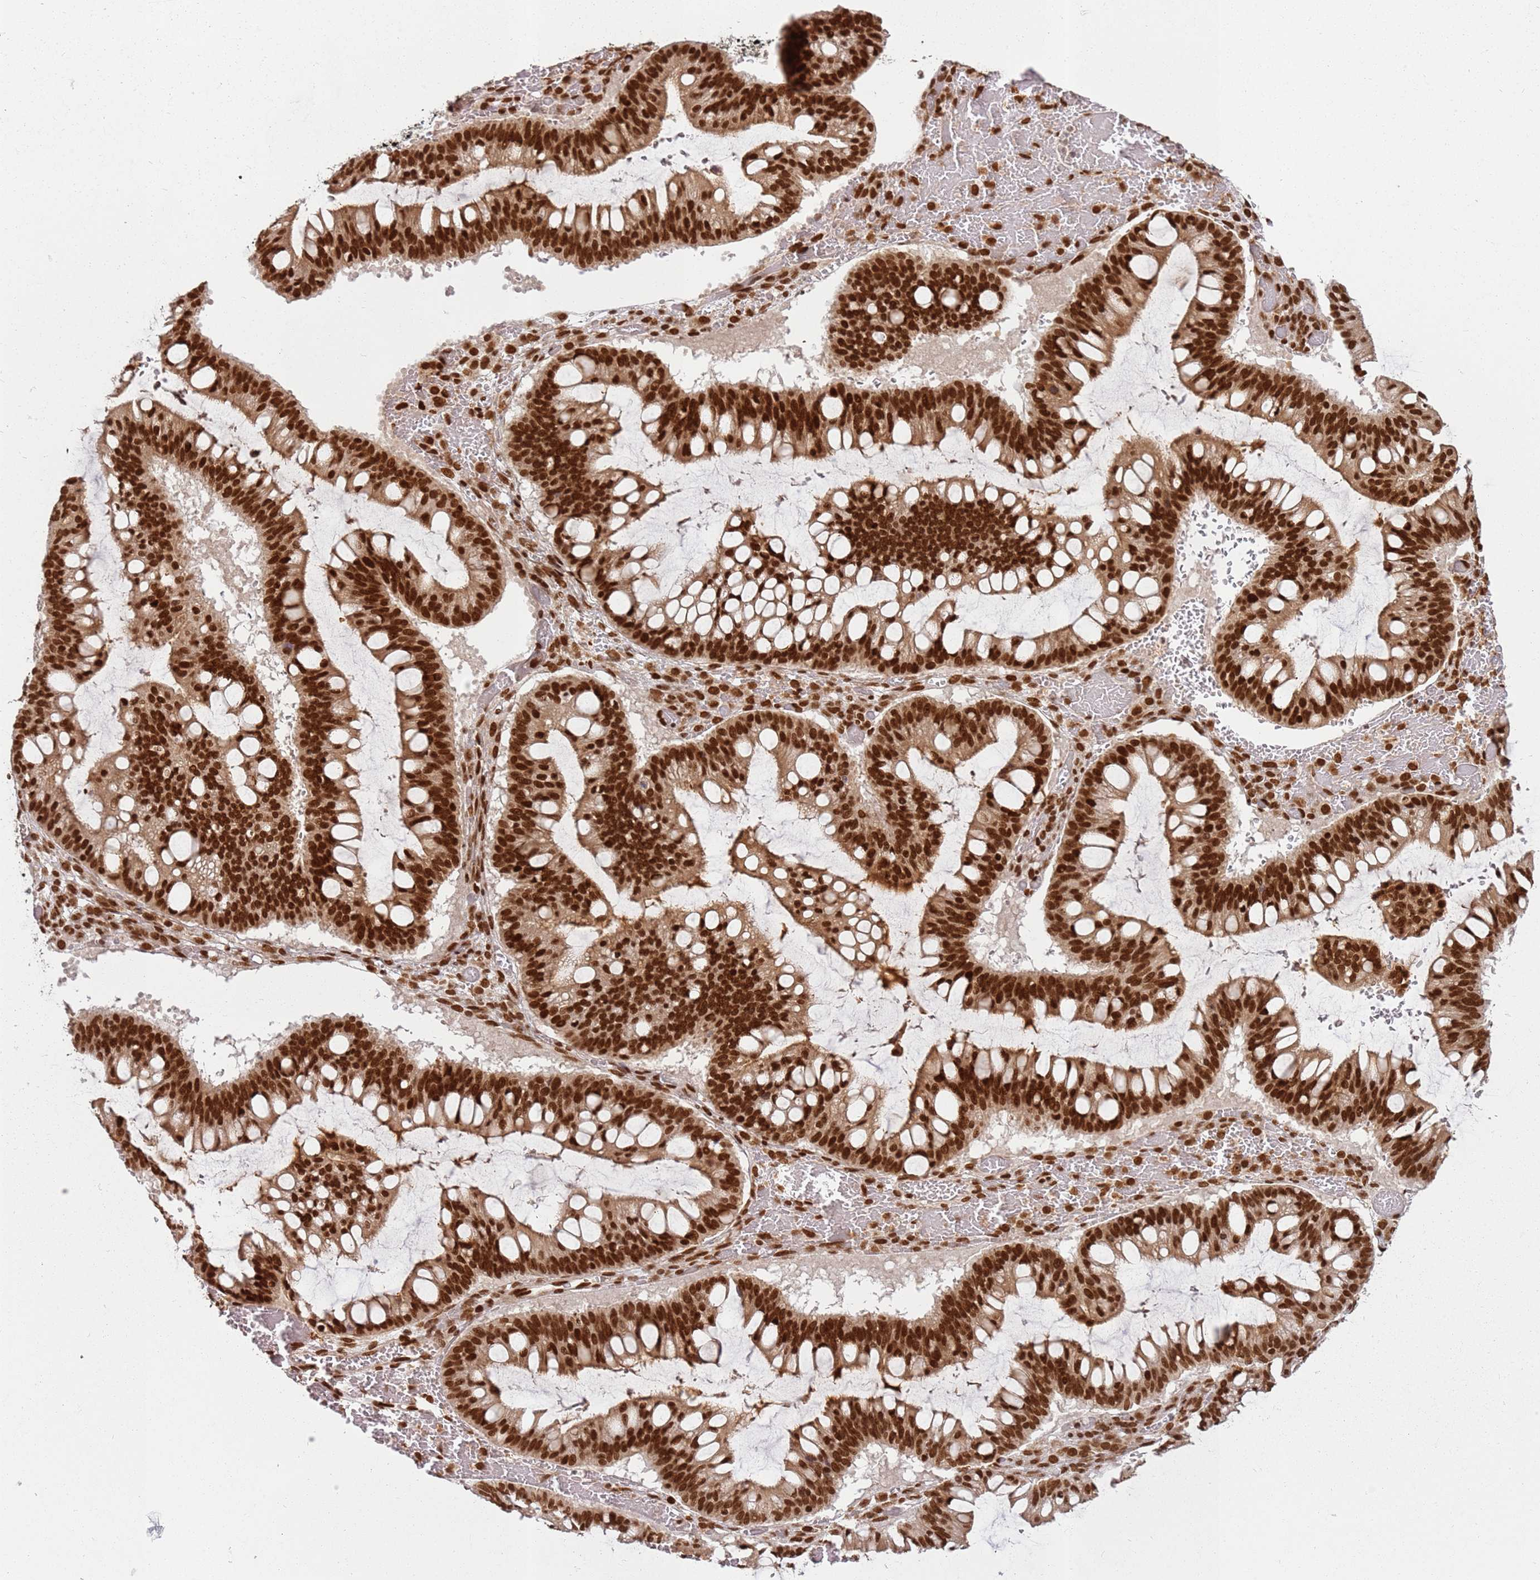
{"staining": {"intensity": "strong", "quantity": ">75%", "location": "nuclear"}, "tissue": "ovarian cancer", "cell_type": "Tumor cells", "image_type": "cancer", "snomed": [{"axis": "morphology", "description": "Cystadenocarcinoma, mucinous, NOS"}, {"axis": "topography", "description": "Ovary"}], "caption": "Protein expression analysis of human ovarian cancer (mucinous cystadenocarcinoma) reveals strong nuclear positivity in about >75% of tumor cells.", "gene": "TENT4A", "patient": {"sex": "female", "age": 73}}